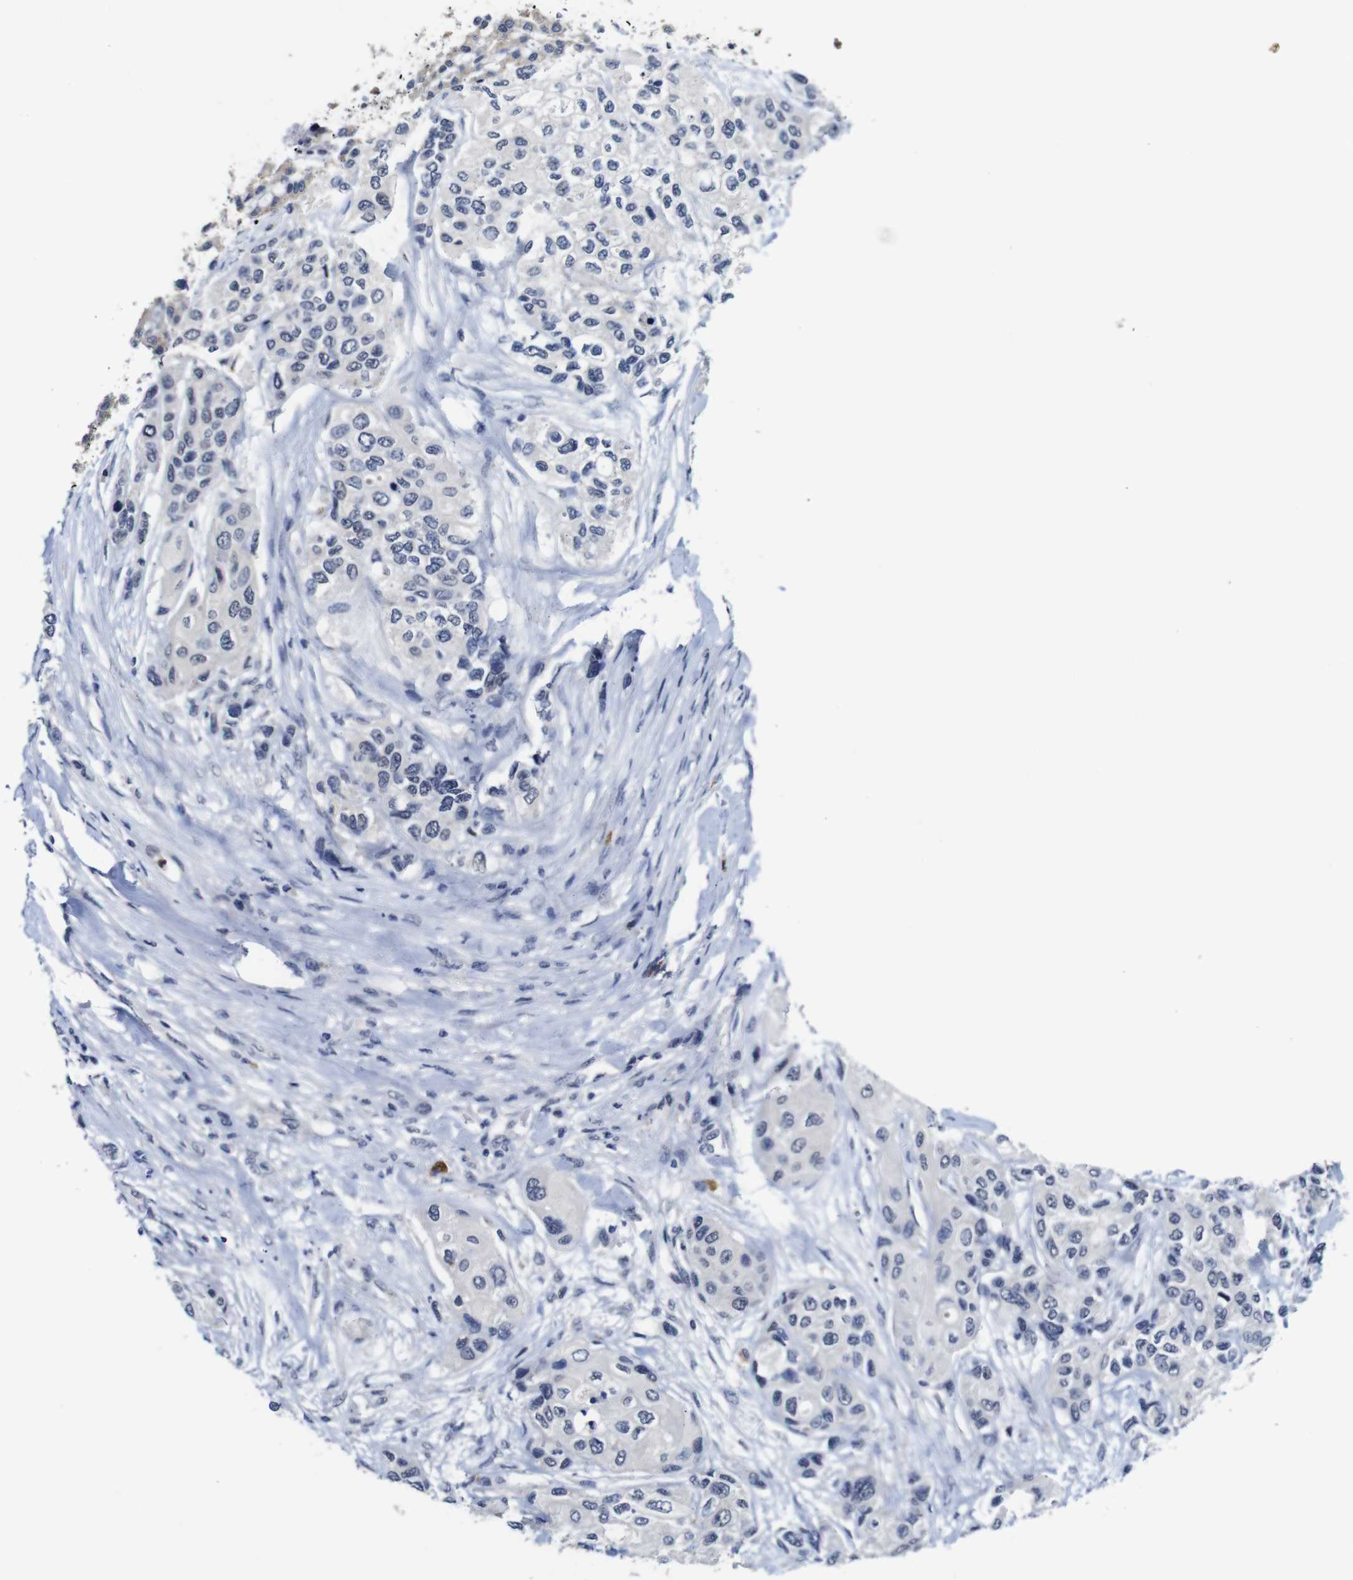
{"staining": {"intensity": "negative", "quantity": "none", "location": "none"}, "tissue": "urothelial cancer", "cell_type": "Tumor cells", "image_type": "cancer", "snomed": [{"axis": "morphology", "description": "Urothelial carcinoma, High grade"}, {"axis": "topography", "description": "Urinary bladder"}], "caption": "Immunohistochemistry (IHC) image of human urothelial cancer stained for a protein (brown), which exhibits no positivity in tumor cells. (Immunohistochemistry, brightfield microscopy, high magnification).", "gene": "NTRK3", "patient": {"sex": "female", "age": 56}}